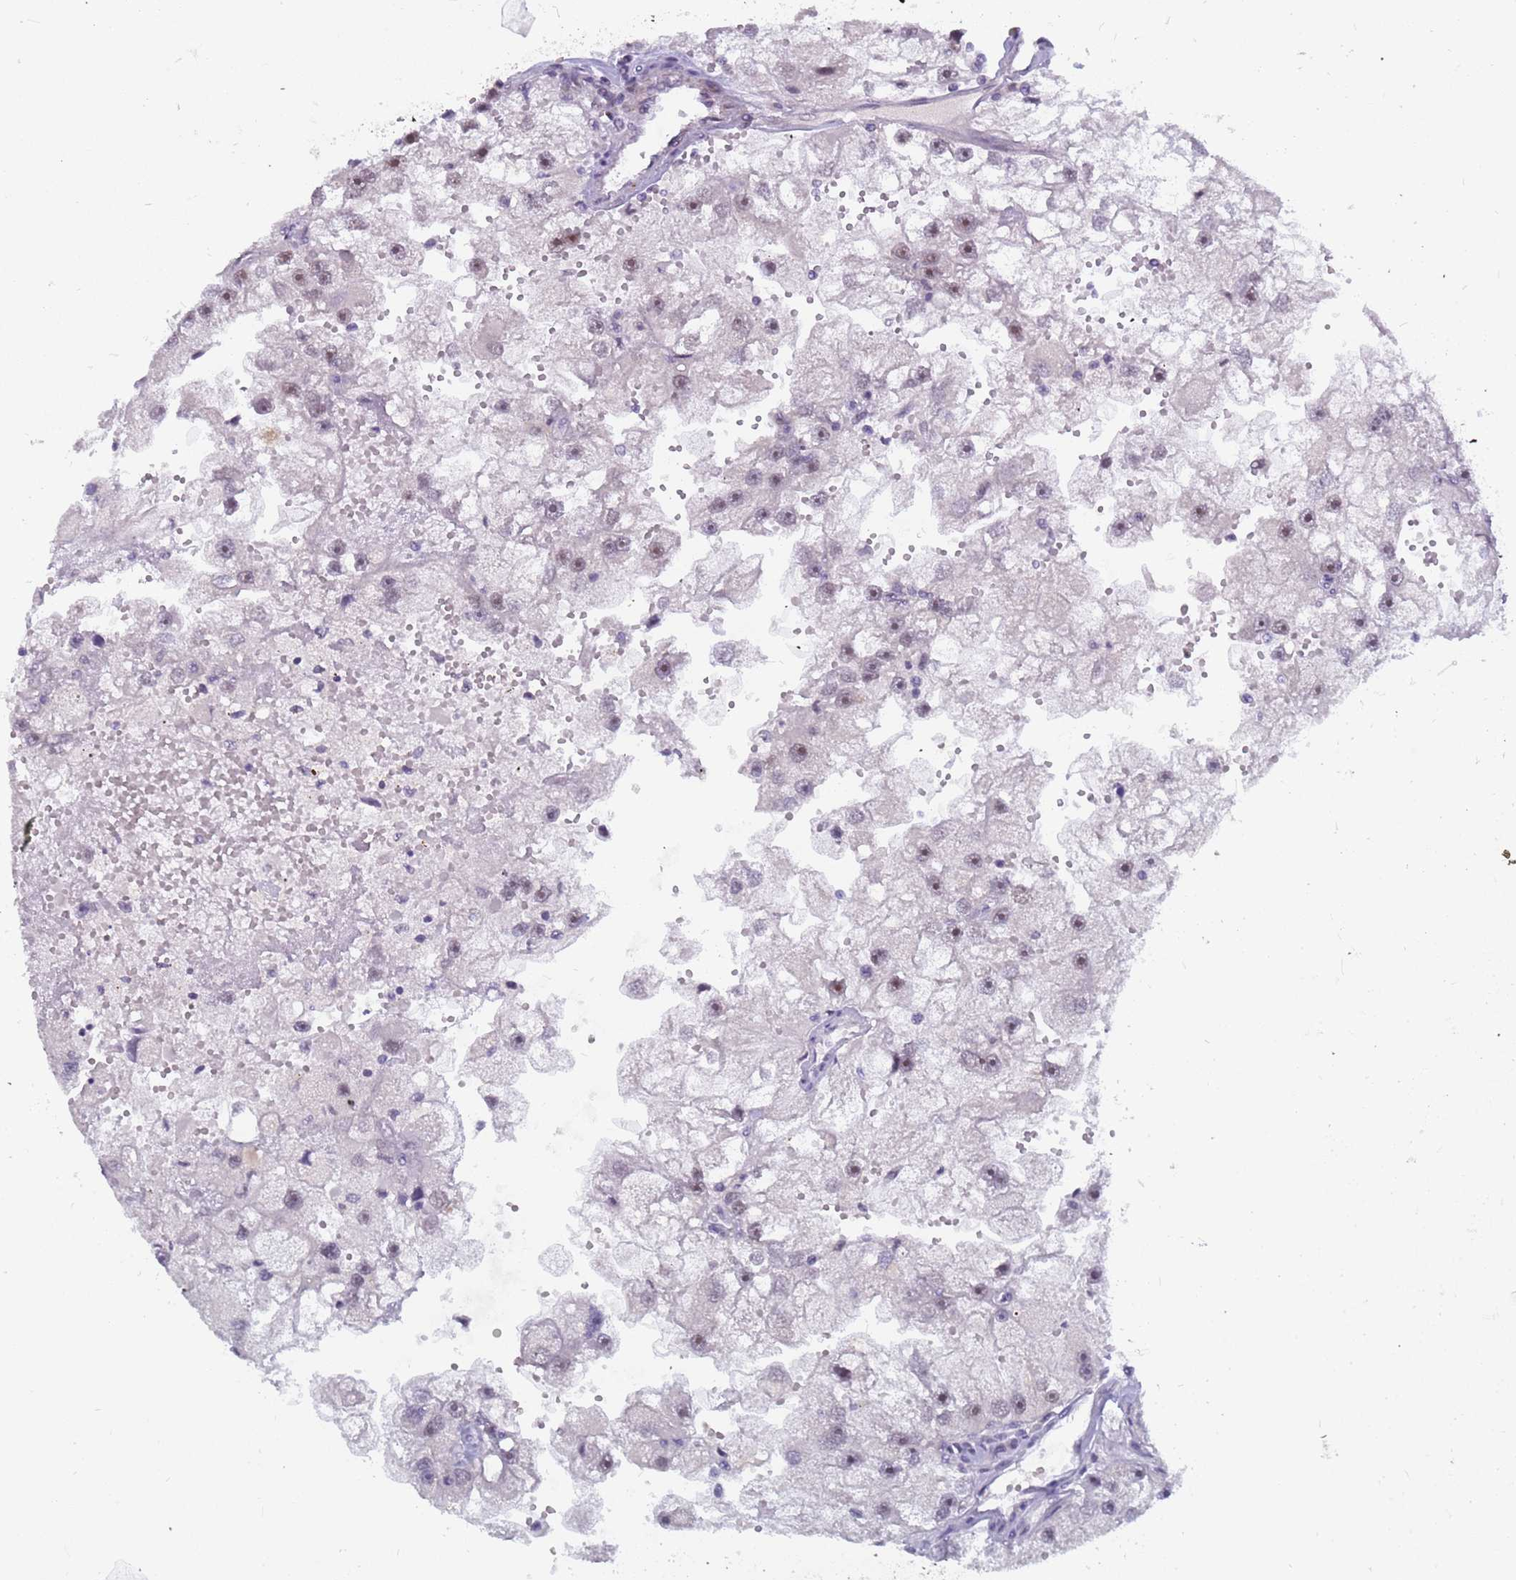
{"staining": {"intensity": "weak", "quantity": "25%-75%", "location": "nuclear"}, "tissue": "renal cancer", "cell_type": "Tumor cells", "image_type": "cancer", "snomed": [{"axis": "morphology", "description": "Adenocarcinoma, NOS"}, {"axis": "topography", "description": "Kidney"}], "caption": "Human renal cancer stained with a protein marker shows weak staining in tumor cells.", "gene": "CXorf65", "patient": {"sex": "male", "age": 63}}